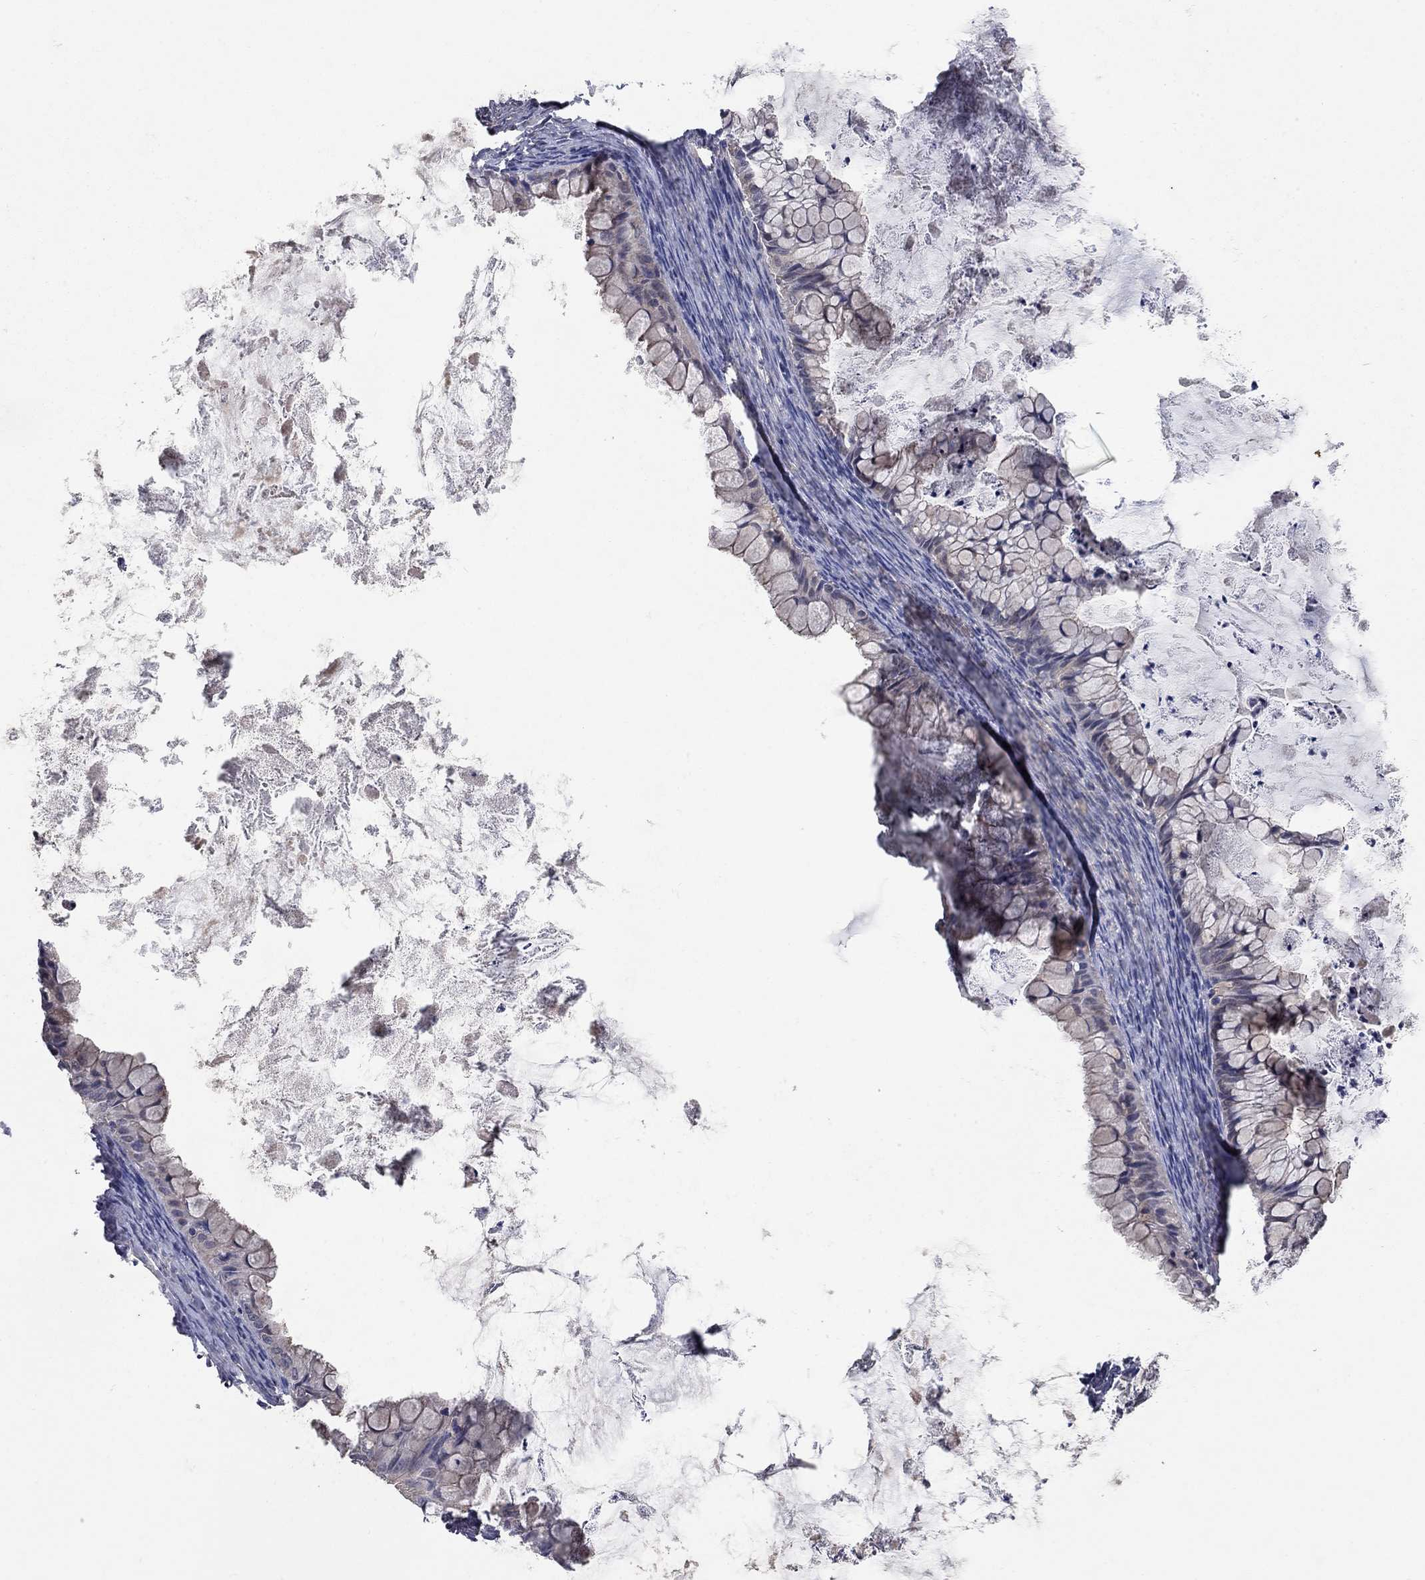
{"staining": {"intensity": "negative", "quantity": "none", "location": "none"}, "tissue": "ovarian cancer", "cell_type": "Tumor cells", "image_type": "cancer", "snomed": [{"axis": "morphology", "description": "Cystadenocarcinoma, mucinous, NOS"}, {"axis": "topography", "description": "Ovary"}], "caption": "High magnification brightfield microscopy of ovarian cancer stained with DAB (brown) and counterstained with hematoxylin (blue): tumor cells show no significant staining.", "gene": "WASF3", "patient": {"sex": "female", "age": 35}}